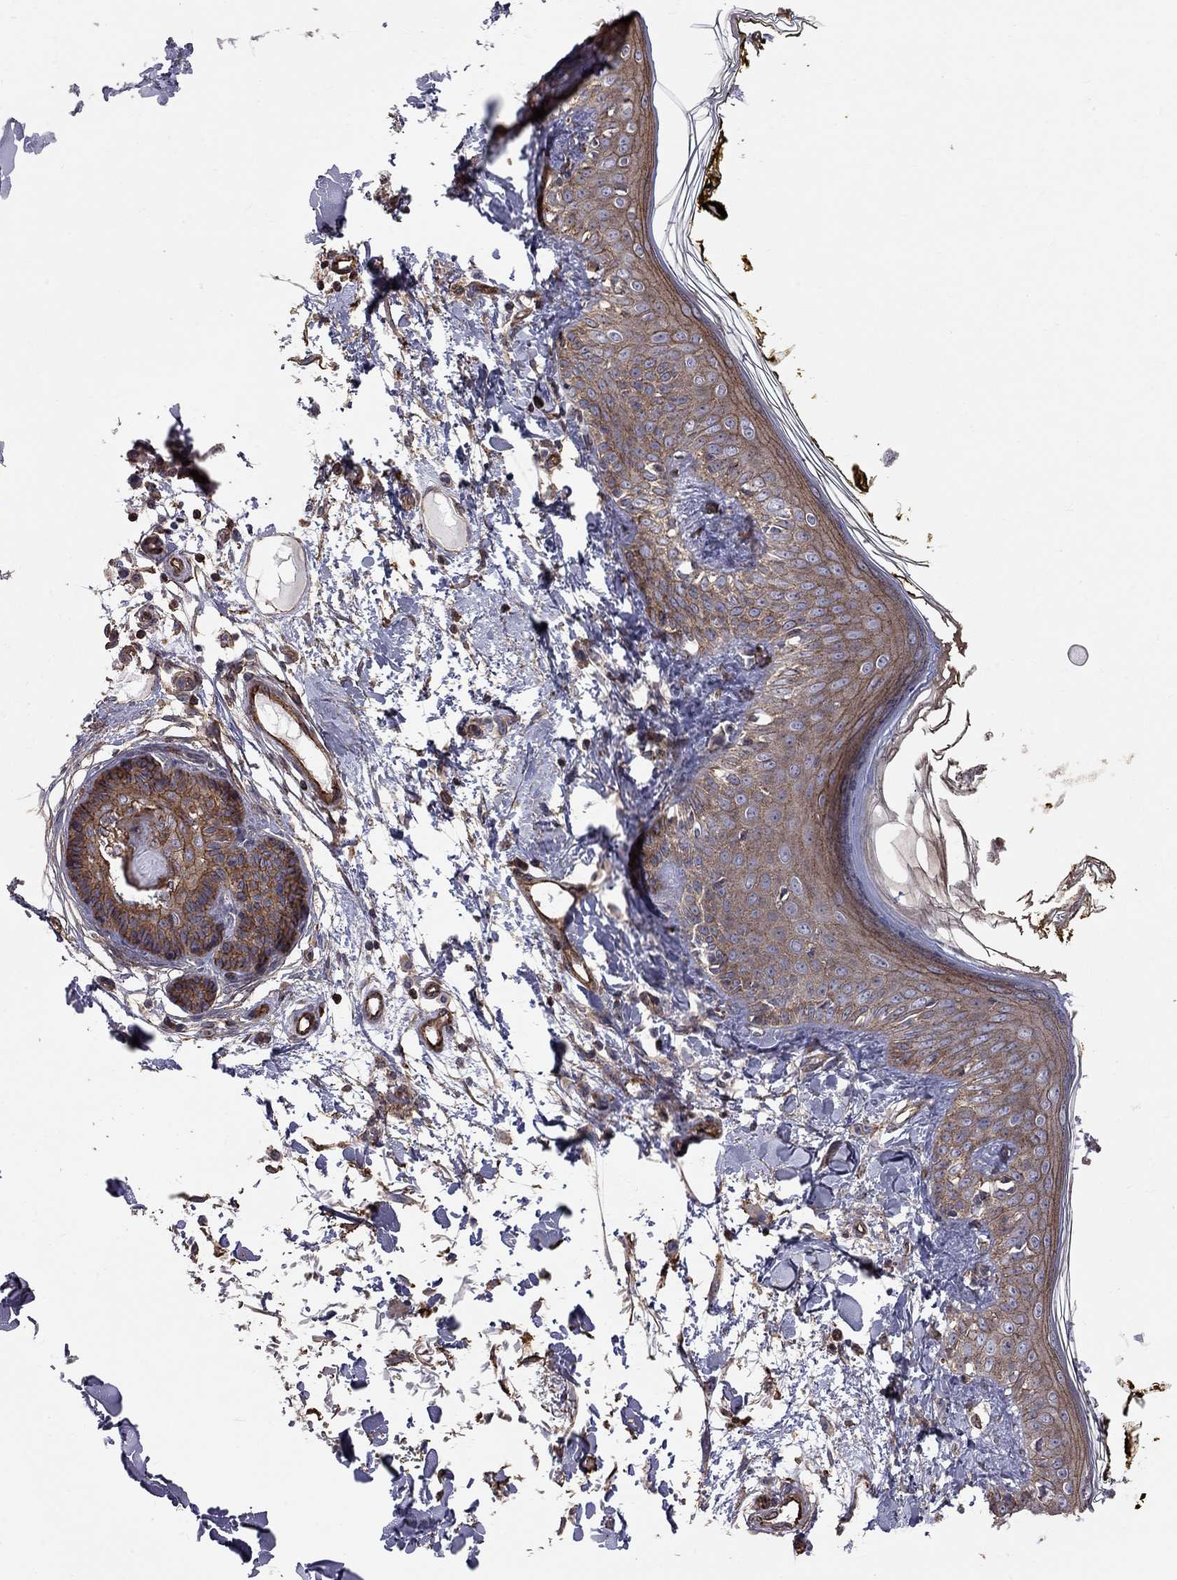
{"staining": {"intensity": "moderate", "quantity": "<25%", "location": "cytoplasmic/membranous"}, "tissue": "skin", "cell_type": "Fibroblasts", "image_type": "normal", "snomed": [{"axis": "morphology", "description": "Normal tissue, NOS"}, {"axis": "topography", "description": "Skin"}], "caption": "Benign skin was stained to show a protein in brown. There is low levels of moderate cytoplasmic/membranous positivity in about <25% of fibroblasts. The staining is performed using DAB (3,3'-diaminobenzidine) brown chromogen to label protein expression. The nuclei are counter-stained blue using hematoxylin.", "gene": "RASEF", "patient": {"sex": "male", "age": 76}}